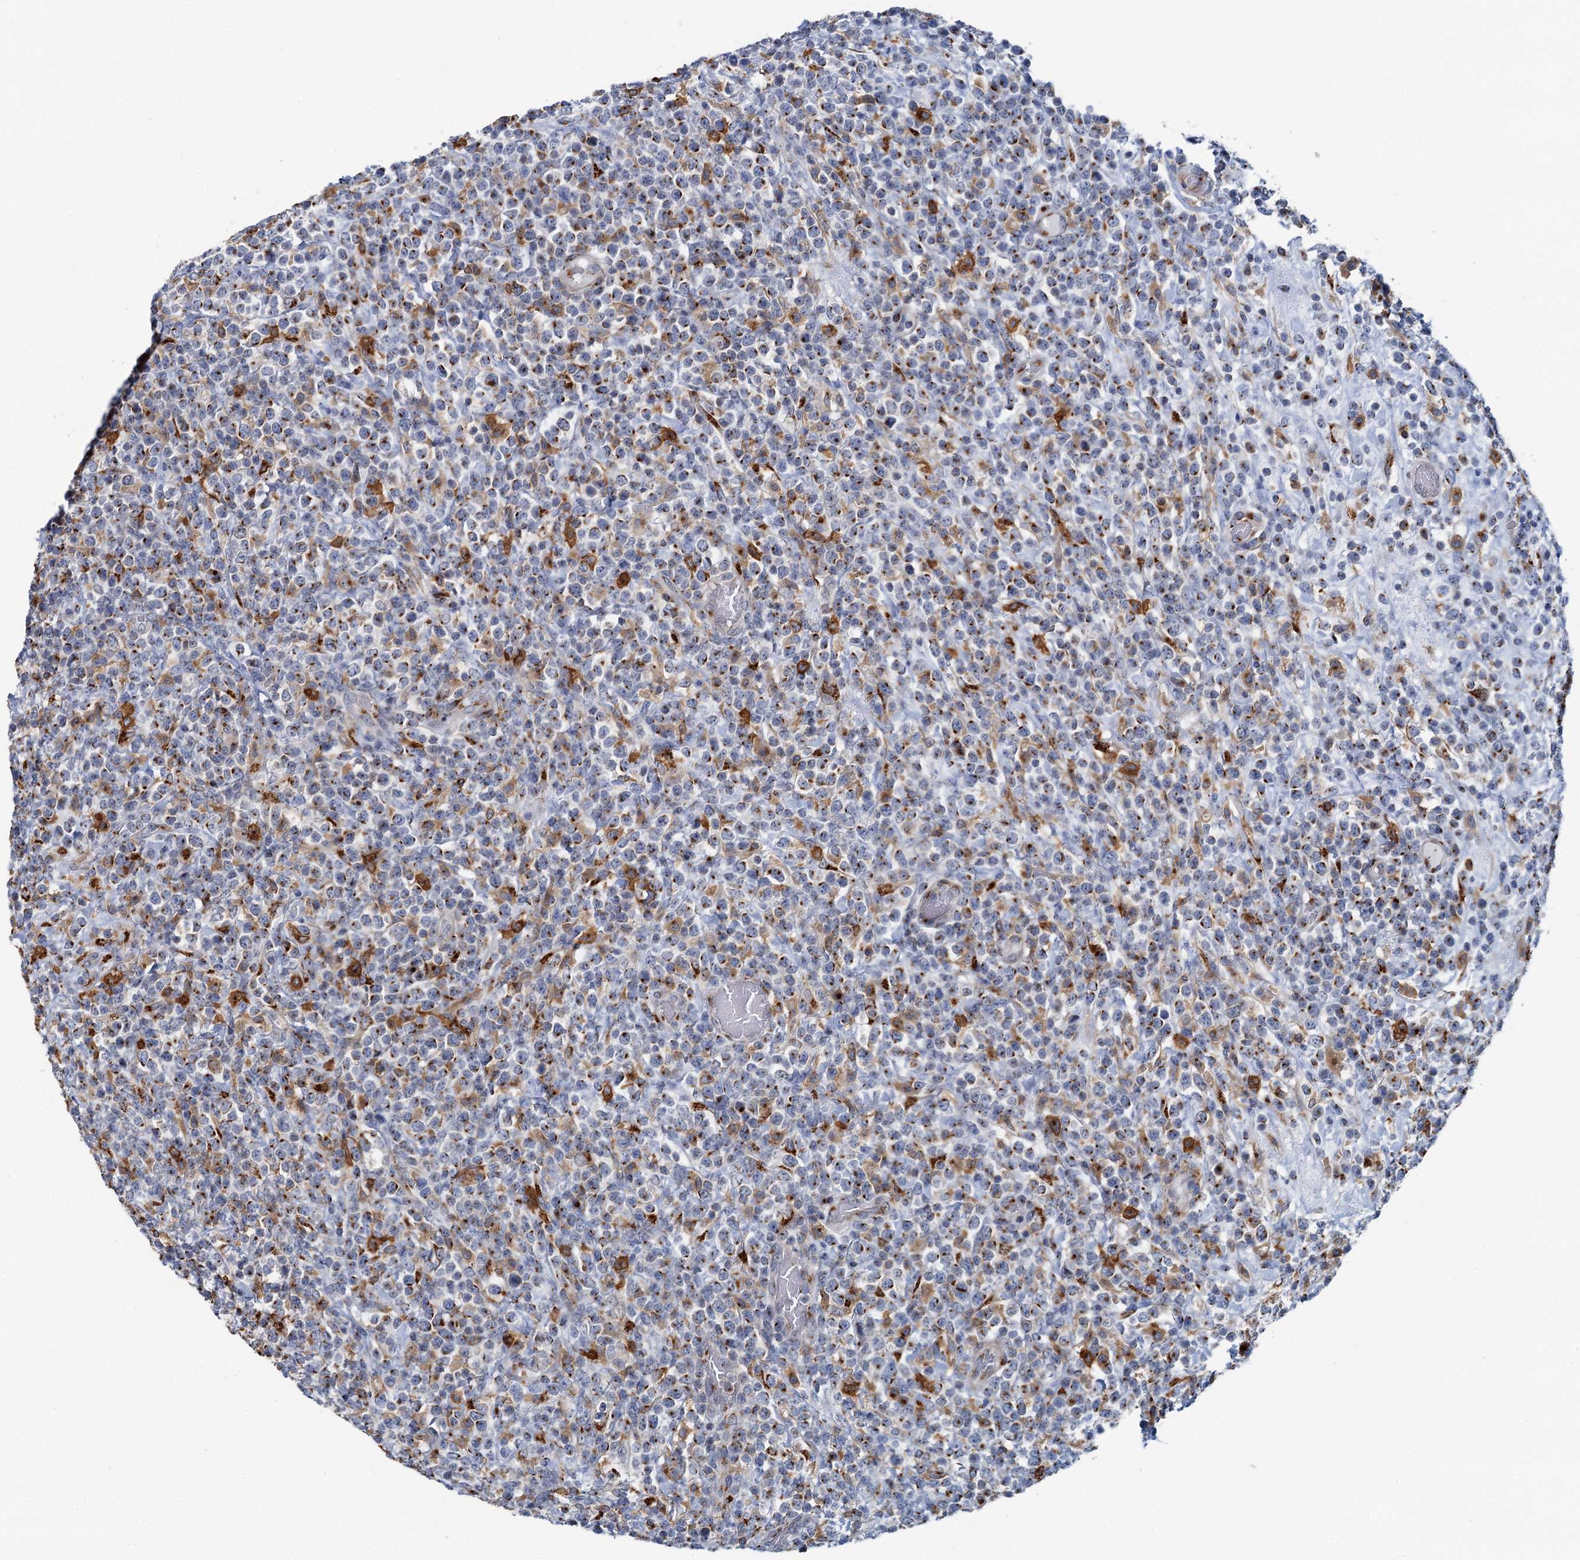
{"staining": {"intensity": "moderate", "quantity": "25%-75%", "location": "cytoplasmic/membranous"}, "tissue": "lymphoma", "cell_type": "Tumor cells", "image_type": "cancer", "snomed": [{"axis": "morphology", "description": "Malignant lymphoma, non-Hodgkin's type, High grade"}, {"axis": "topography", "description": "Colon"}], "caption": "Moderate cytoplasmic/membranous protein staining is appreciated in approximately 25%-75% of tumor cells in malignant lymphoma, non-Hodgkin's type (high-grade).", "gene": "BET1L", "patient": {"sex": "female", "age": 53}}